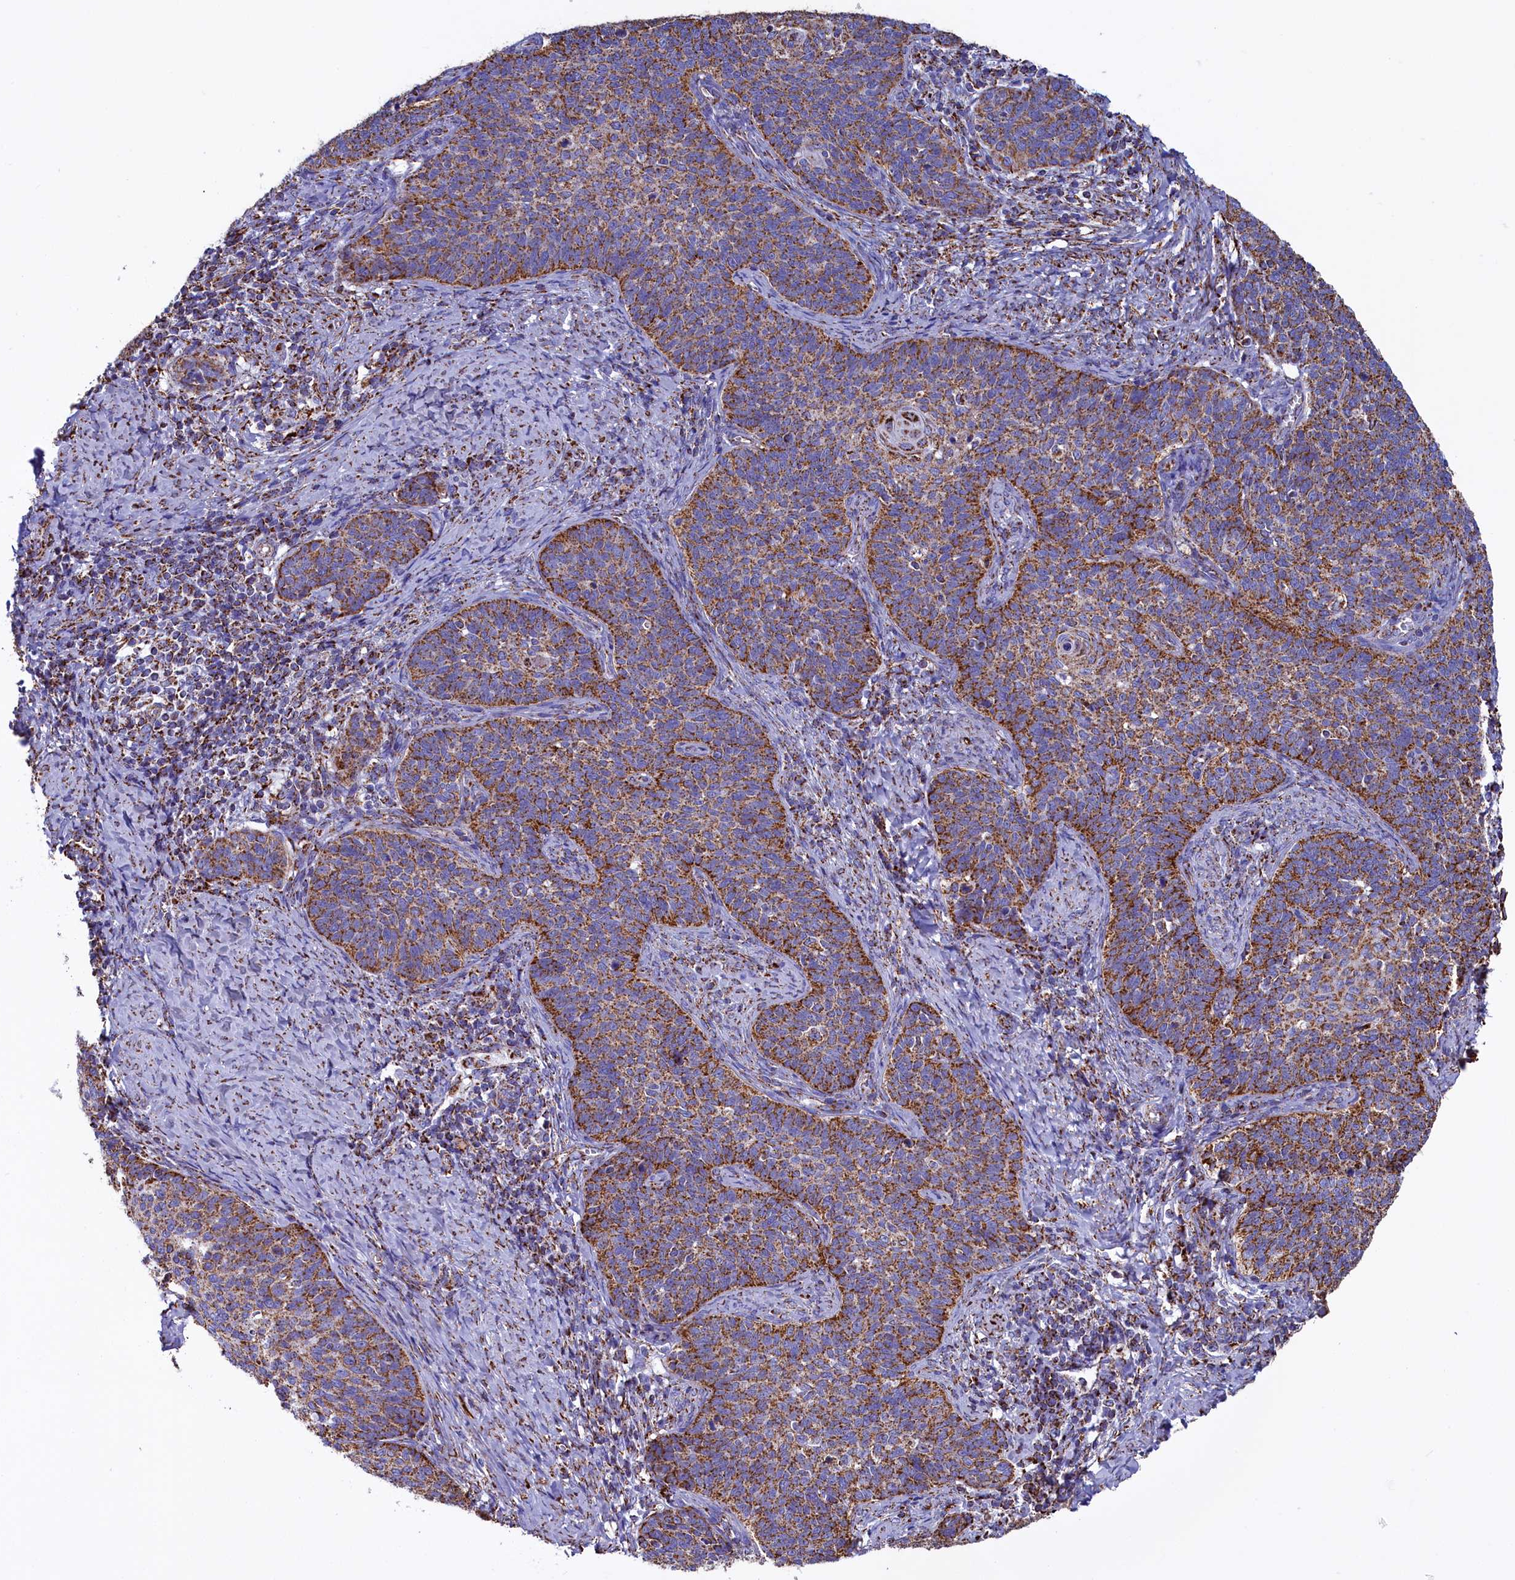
{"staining": {"intensity": "moderate", "quantity": ">75%", "location": "cytoplasmic/membranous"}, "tissue": "cervical cancer", "cell_type": "Tumor cells", "image_type": "cancer", "snomed": [{"axis": "morphology", "description": "Normal tissue, NOS"}, {"axis": "morphology", "description": "Squamous cell carcinoma, NOS"}, {"axis": "topography", "description": "Cervix"}], "caption": "This photomicrograph reveals immunohistochemistry (IHC) staining of cervical squamous cell carcinoma, with medium moderate cytoplasmic/membranous staining in approximately >75% of tumor cells.", "gene": "SLC39A3", "patient": {"sex": "female", "age": 39}}